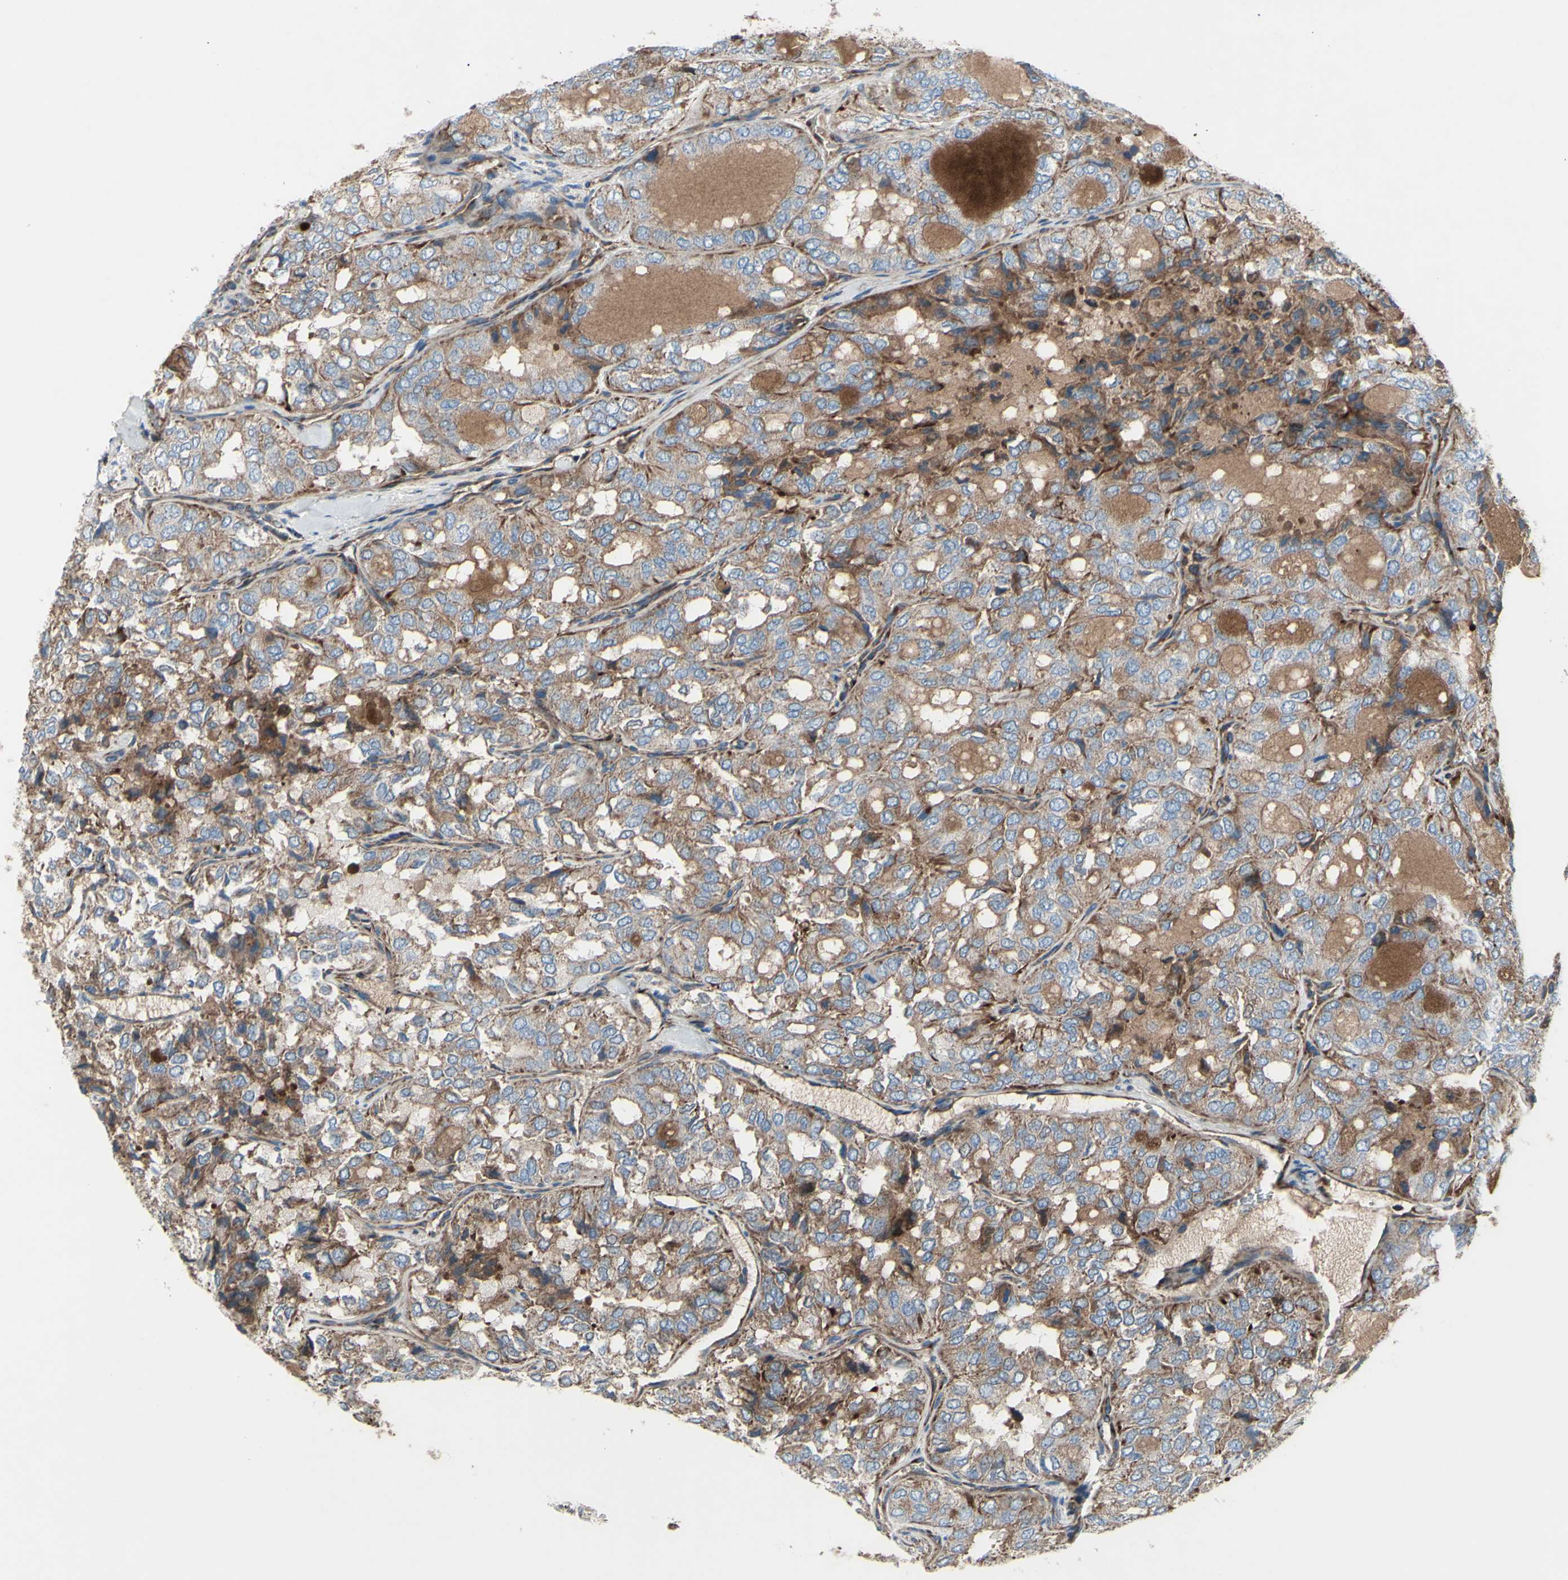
{"staining": {"intensity": "moderate", "quantity": ">75%", "location": "cytoplasmic/membranous"}, "tissue": "thyroid cancer", "cell_type": "Tumor cells", "image_type": "cancer", "snomed": [{"axis": "morphology", "description": "Follicular adenoma carcinoma, NOS"}, {"axis": "topography", "description": "Thyroid gland"}], "caption": "Tumor cells display medium levels of moderate cytoplasmic/membranous staining in approximately >75% of cells in human thyroid cancer (follicular adenoma carcinoma).", "gene": "EMC7", "patient": {"sex": "male", "age": 75}}